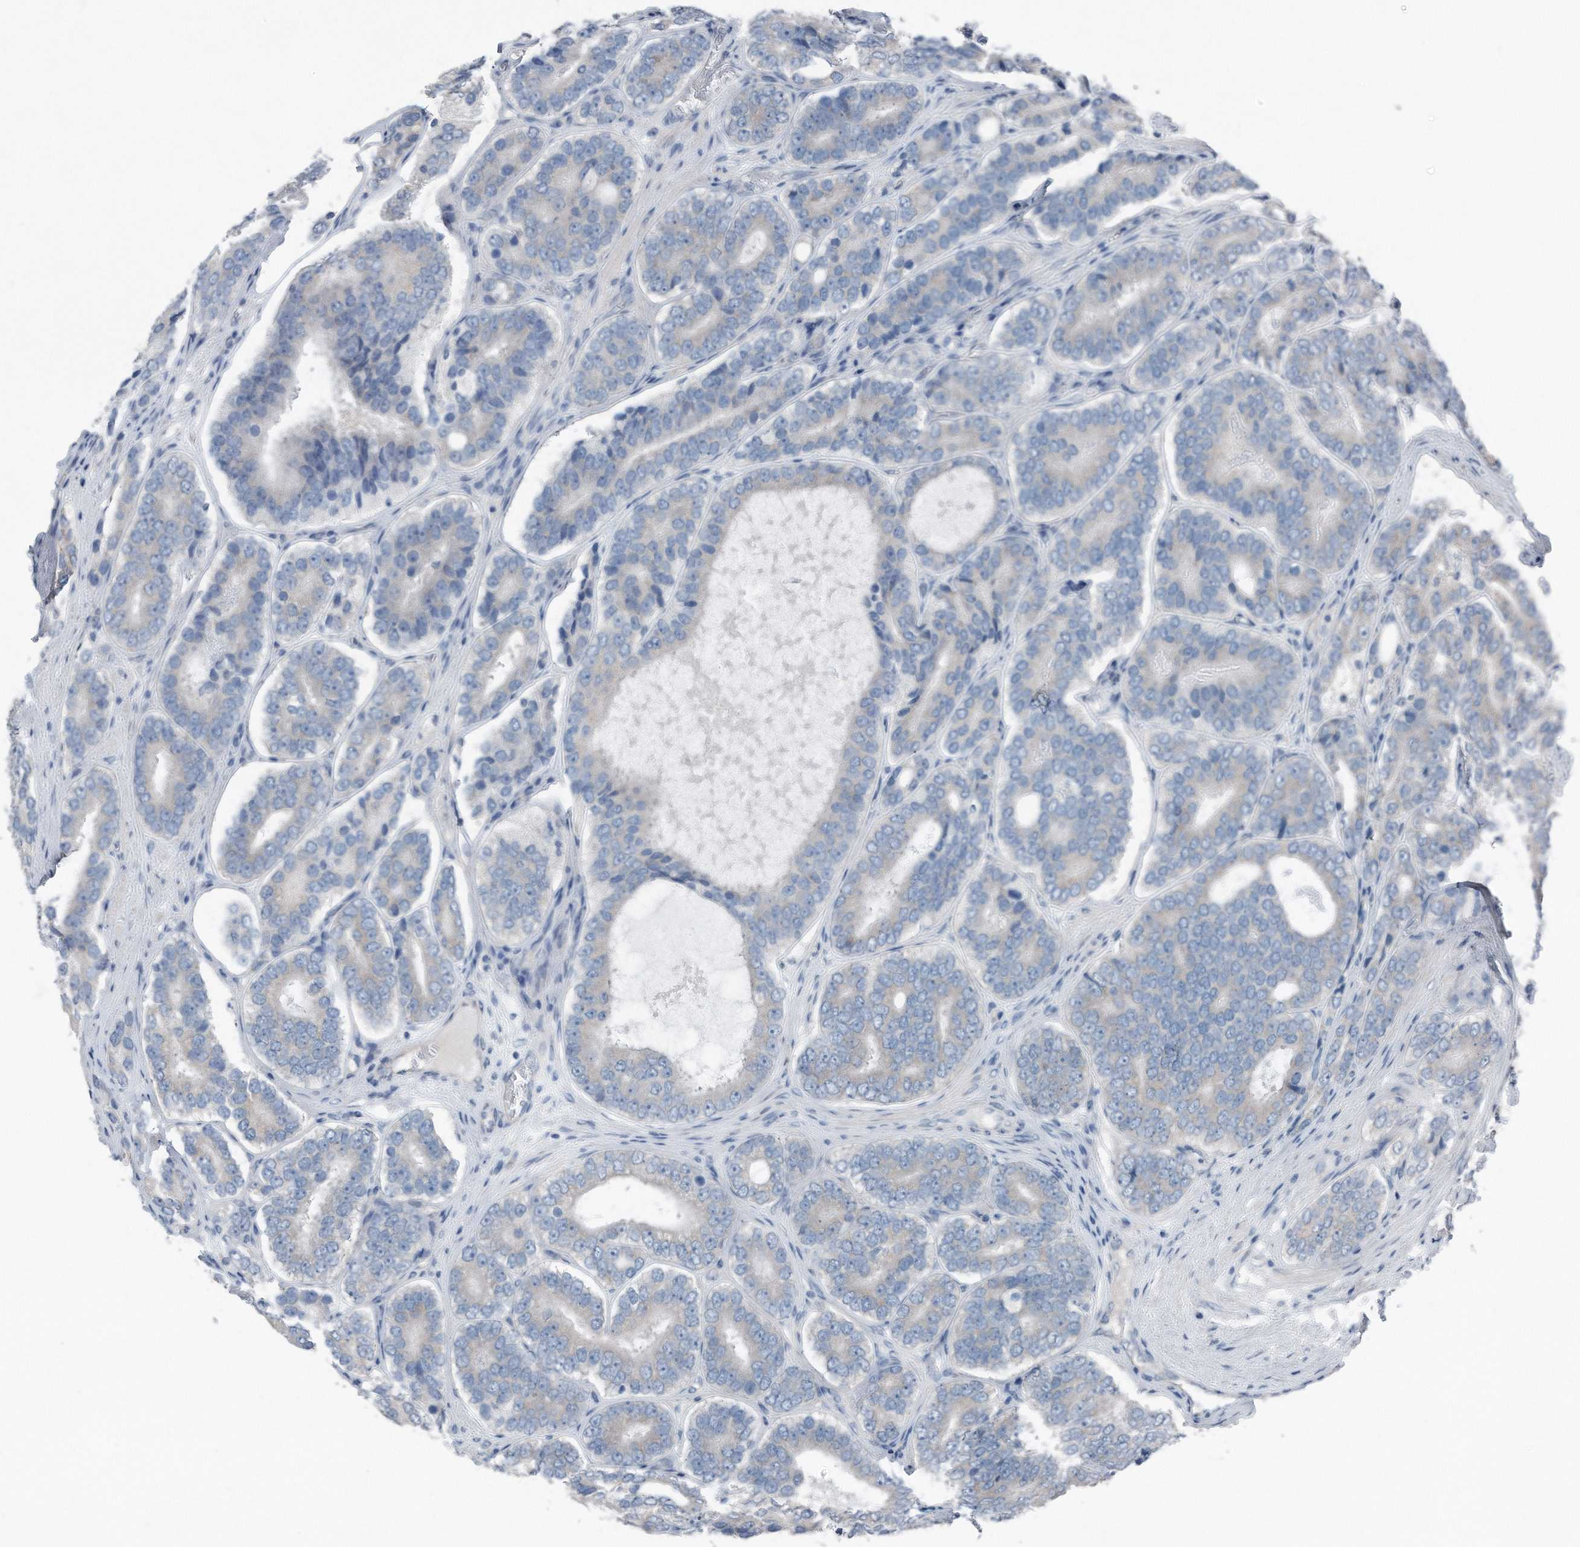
{"staining": {"intensity": "negative", "quantity": "none", "location": "none"}, "tissue": "prostate cancer", "cell_type": "Tumor cells", "image_type": "cancer", "snomed": [{"axis": "morphology", "description": "Adenocarcinoma, High grade"}, {"axis": "topography", "description": "Prostate"}], "caption": "A high-resolution photomicrograph shows immunohistochemistry staining of prostate cancer (high-grade adenocarcinoma), which reveals no significant expression in tumor cells.", "gene": "YRDC", "patient": {"sex": "male", "age": 56}}